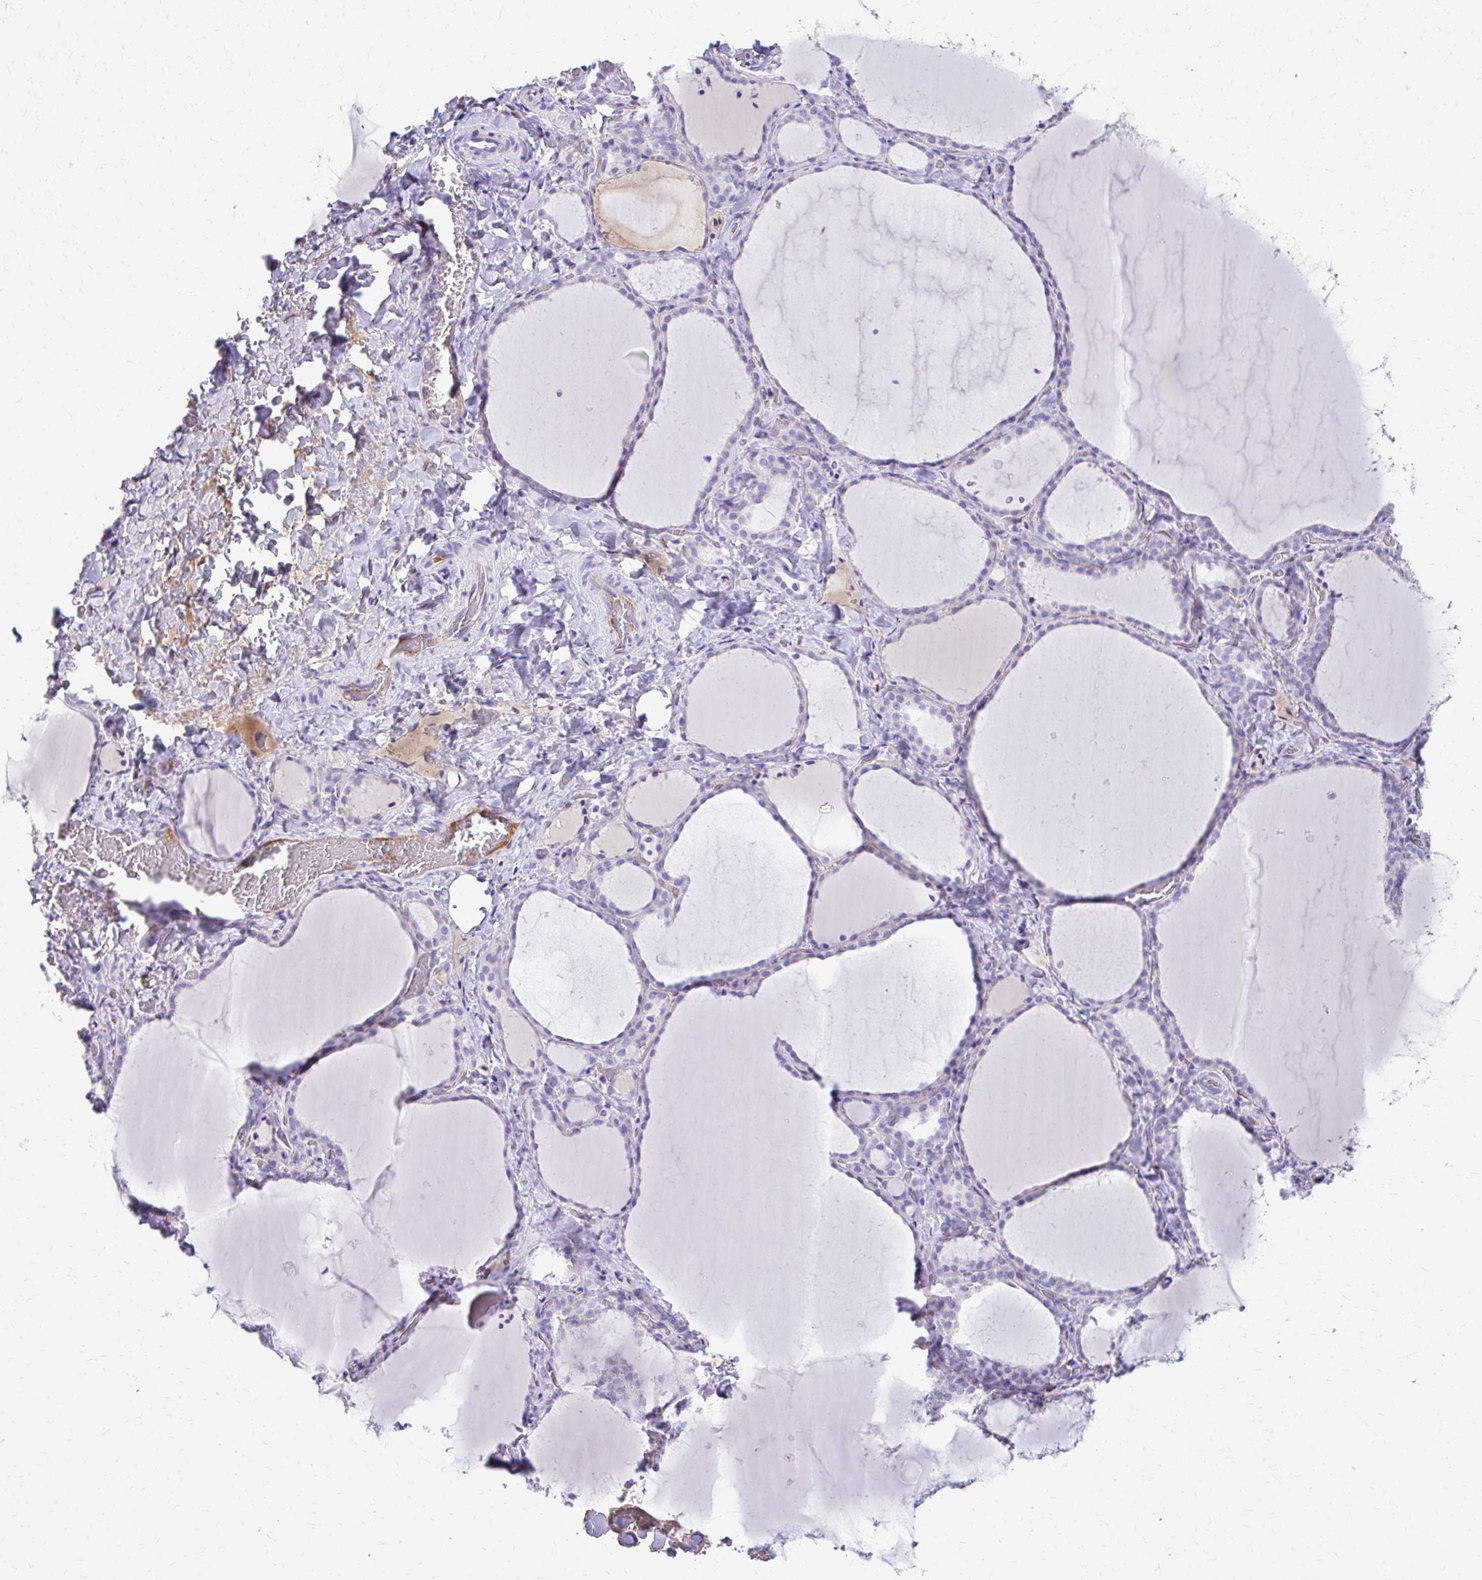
{"staining": {"intensity": "negative", "quantity": "none", "location": "none"}, "tissue": "thyroid gland", "cell_type": "Glandular cells", "image_type": "normal", "snomed": [{"axis": "morphology", "description": "Normal tissue, NOS"}, {"axis": "topography", "description": "Thyroid gland"}], "caption": "Immunohistochemistry (IHC) image of unremarkable thyroid gland: human thyroid gland stained with DAB reveals no significant protein staining in glandular cells.", "gene": "CFH", "patient": {"sex": "female", "age": 22}}